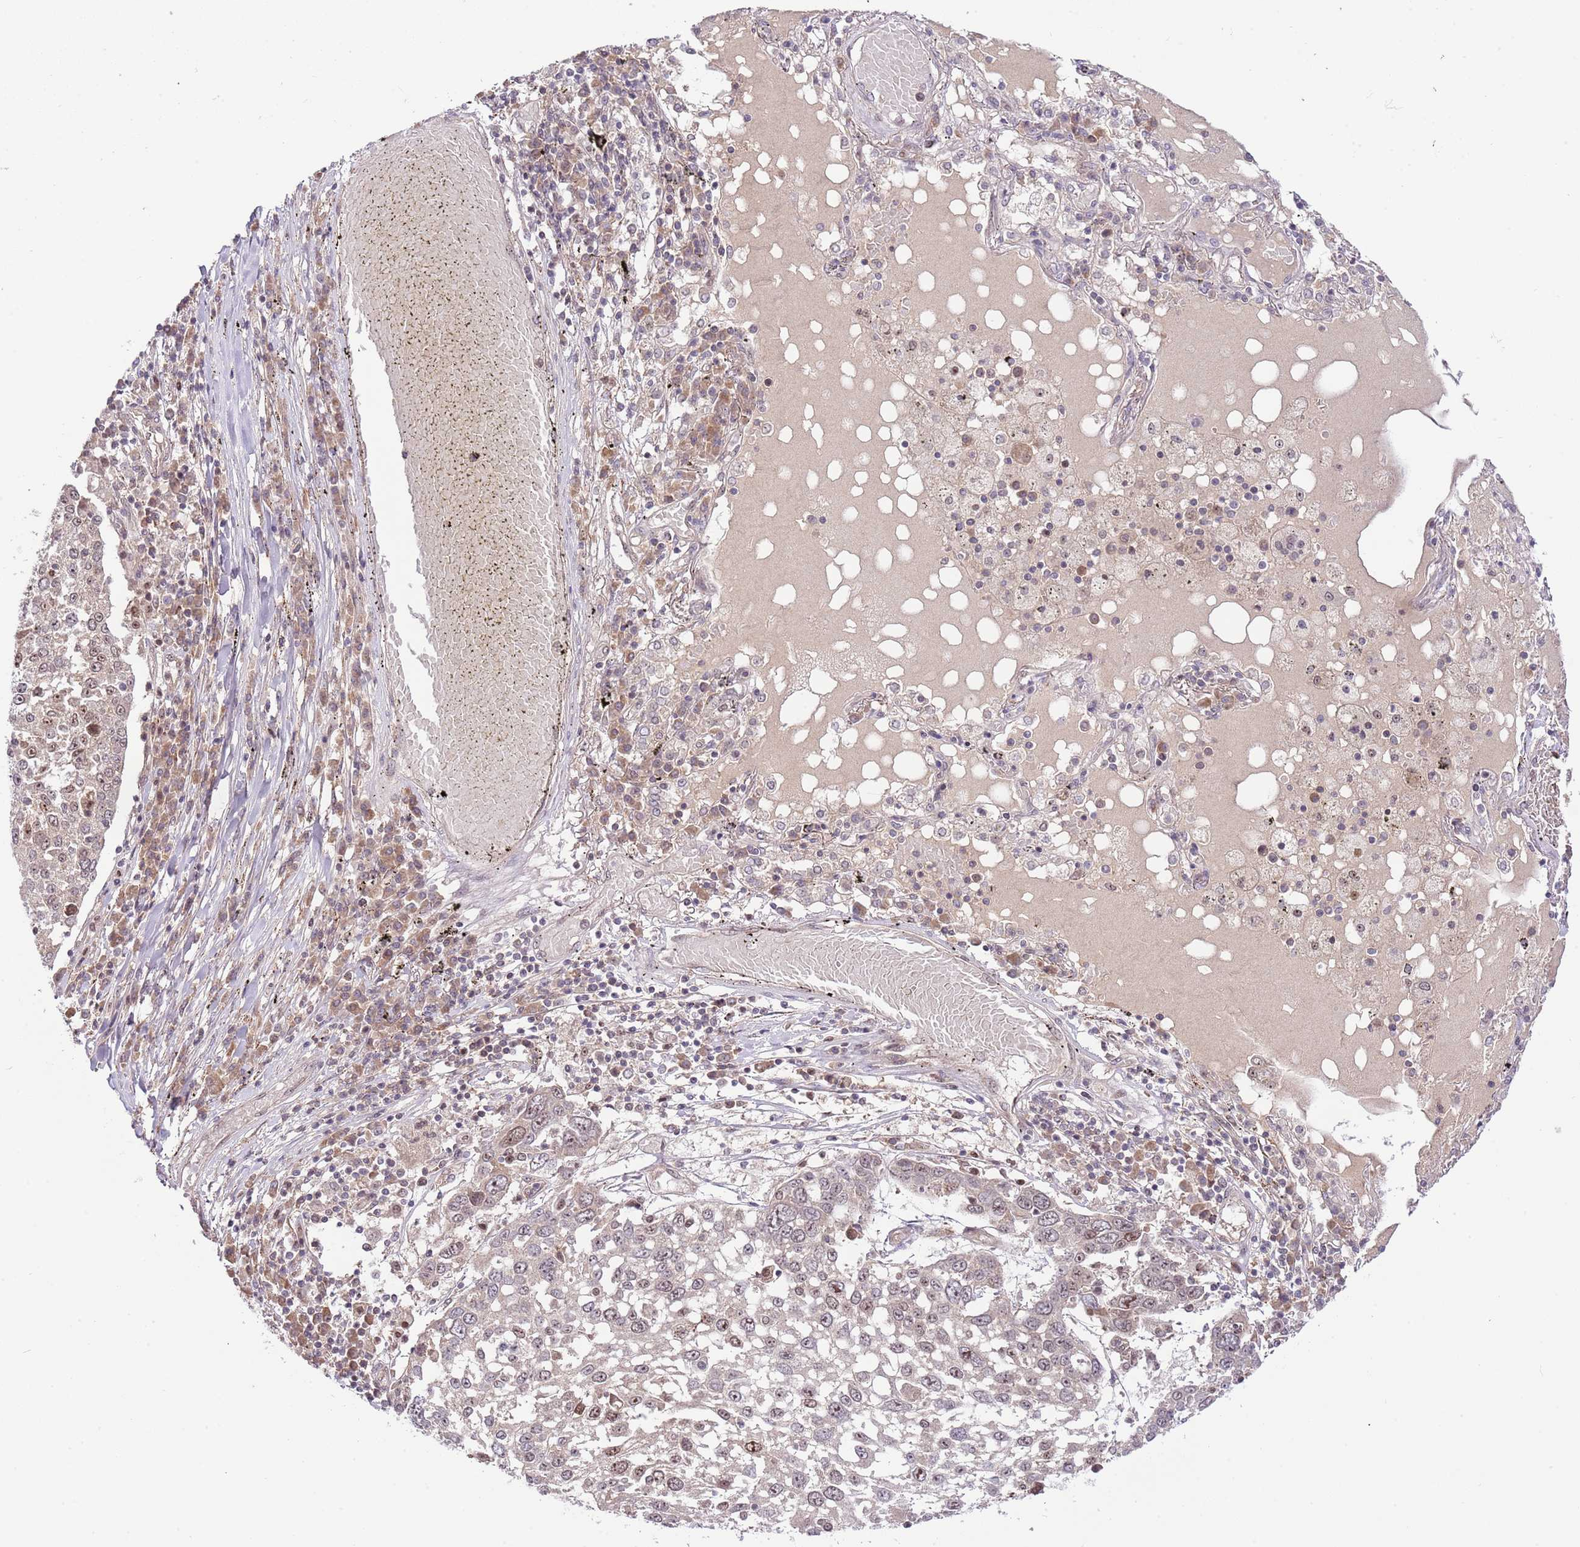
{"staining": {"intensity": "moderate", "quantity": "25%-75%", "location": "nuclear"}, "tissue": "lung cancer", "cell_type": "Tumor cells", "image_type": "cancer", "snomed": [{"axis": "morphology", "description": "Squamous cell carcinoma, NOS"}, {"axis": "topography", "description": "Lung"}], "caption": "Human lung cancer stained with a brown dye exhibits moderate nuclear positive staining in about 25%-75% of tumor cells.", "gene": "CHD1", "patient": {"sex": "male", "age": 65}}